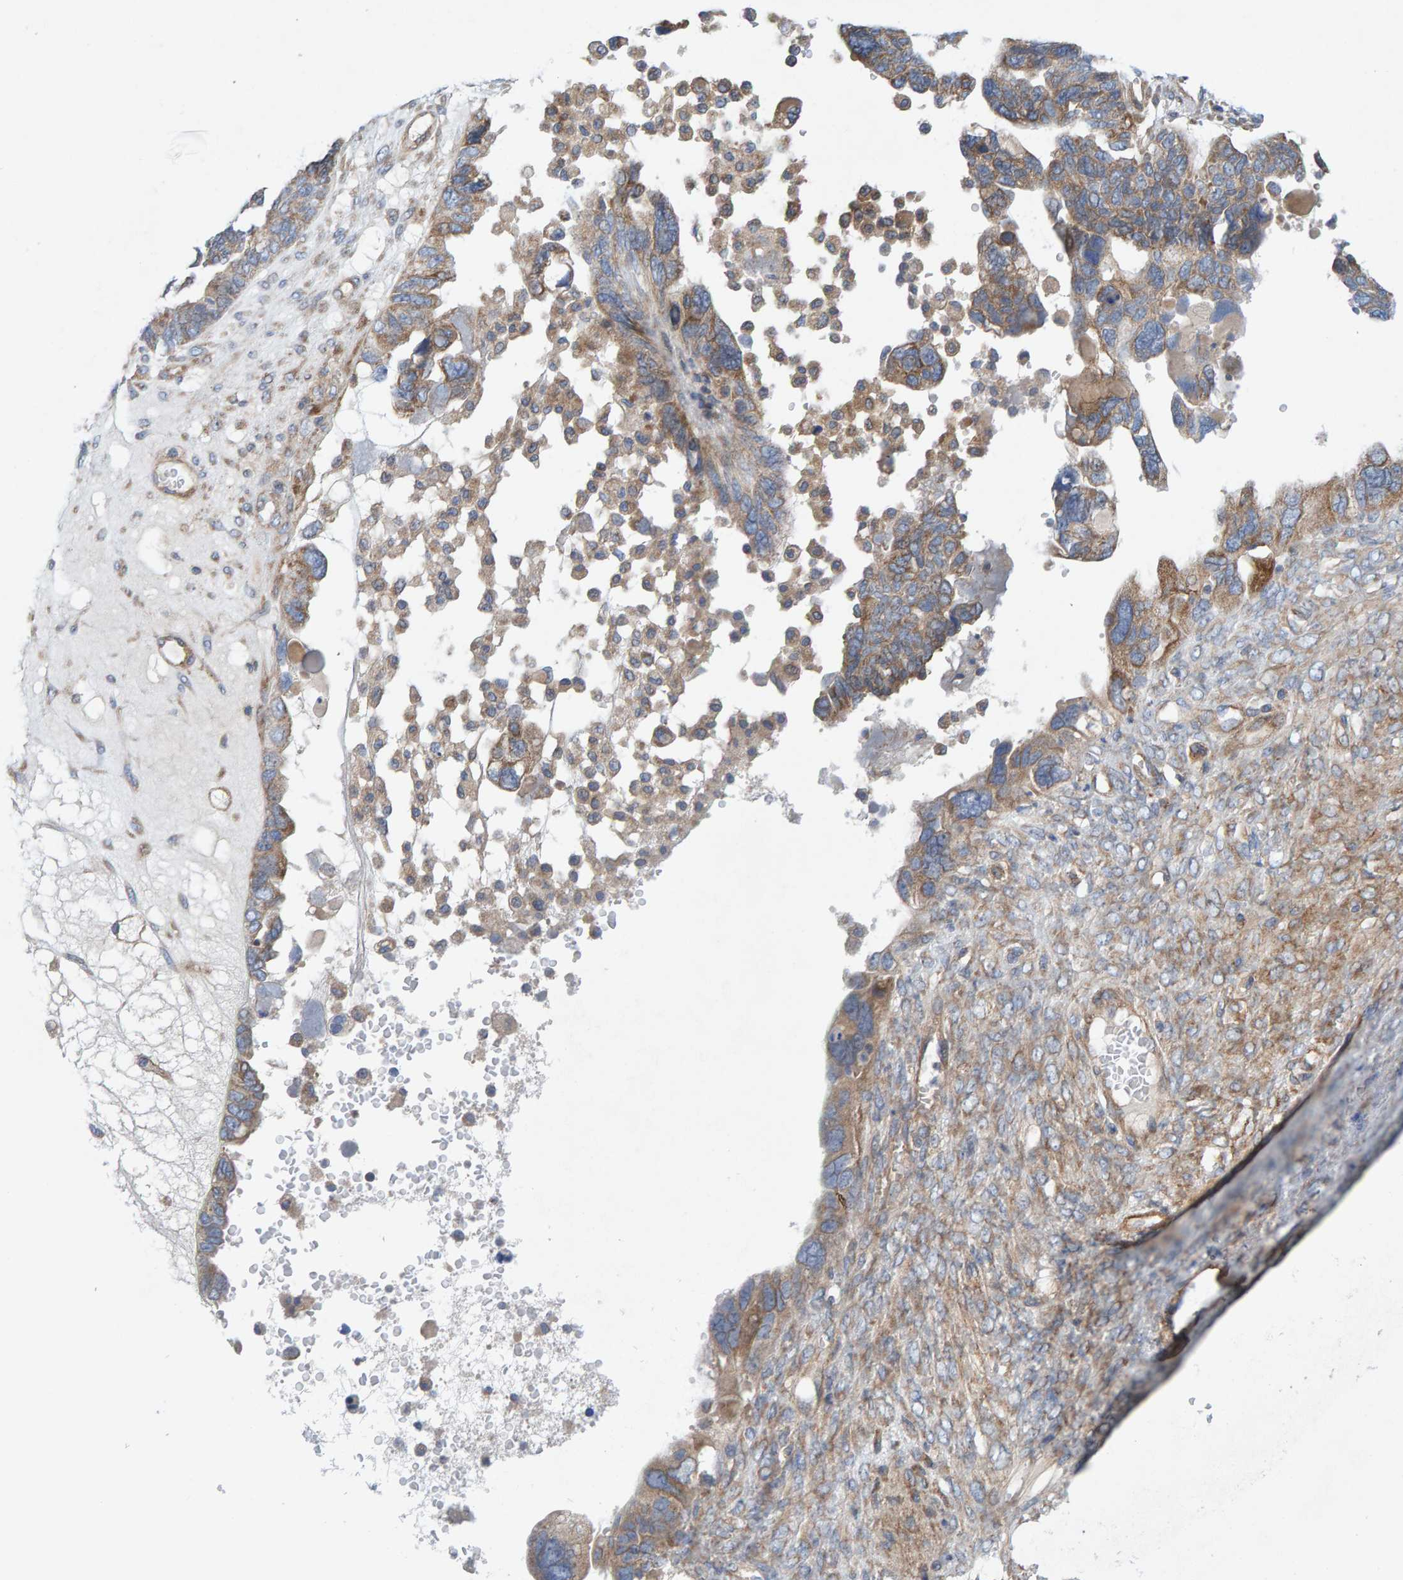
{"staining": {"intensity": "moderate", "quantity": ">75%", "location": "cytoplasmic/membranous"}, "tissue": "ovarian cancer", "cell_type": "Tumor cells", "image_type": "cancer", "snomed": [{"axis": "morphology", "description": "Cystadenocarcinoma, serous, NOS"}, {"axis": "topography", "description": "Ovary"}], "caption": "Immunohistochemistry of ovarian cancer exhibits medium levels of moderate cytoplasmic/membranous positivity in about >75% of tumor cells.", "gene": "CDK5RAP3", "patient": {"sex": "female", "age": 79}}